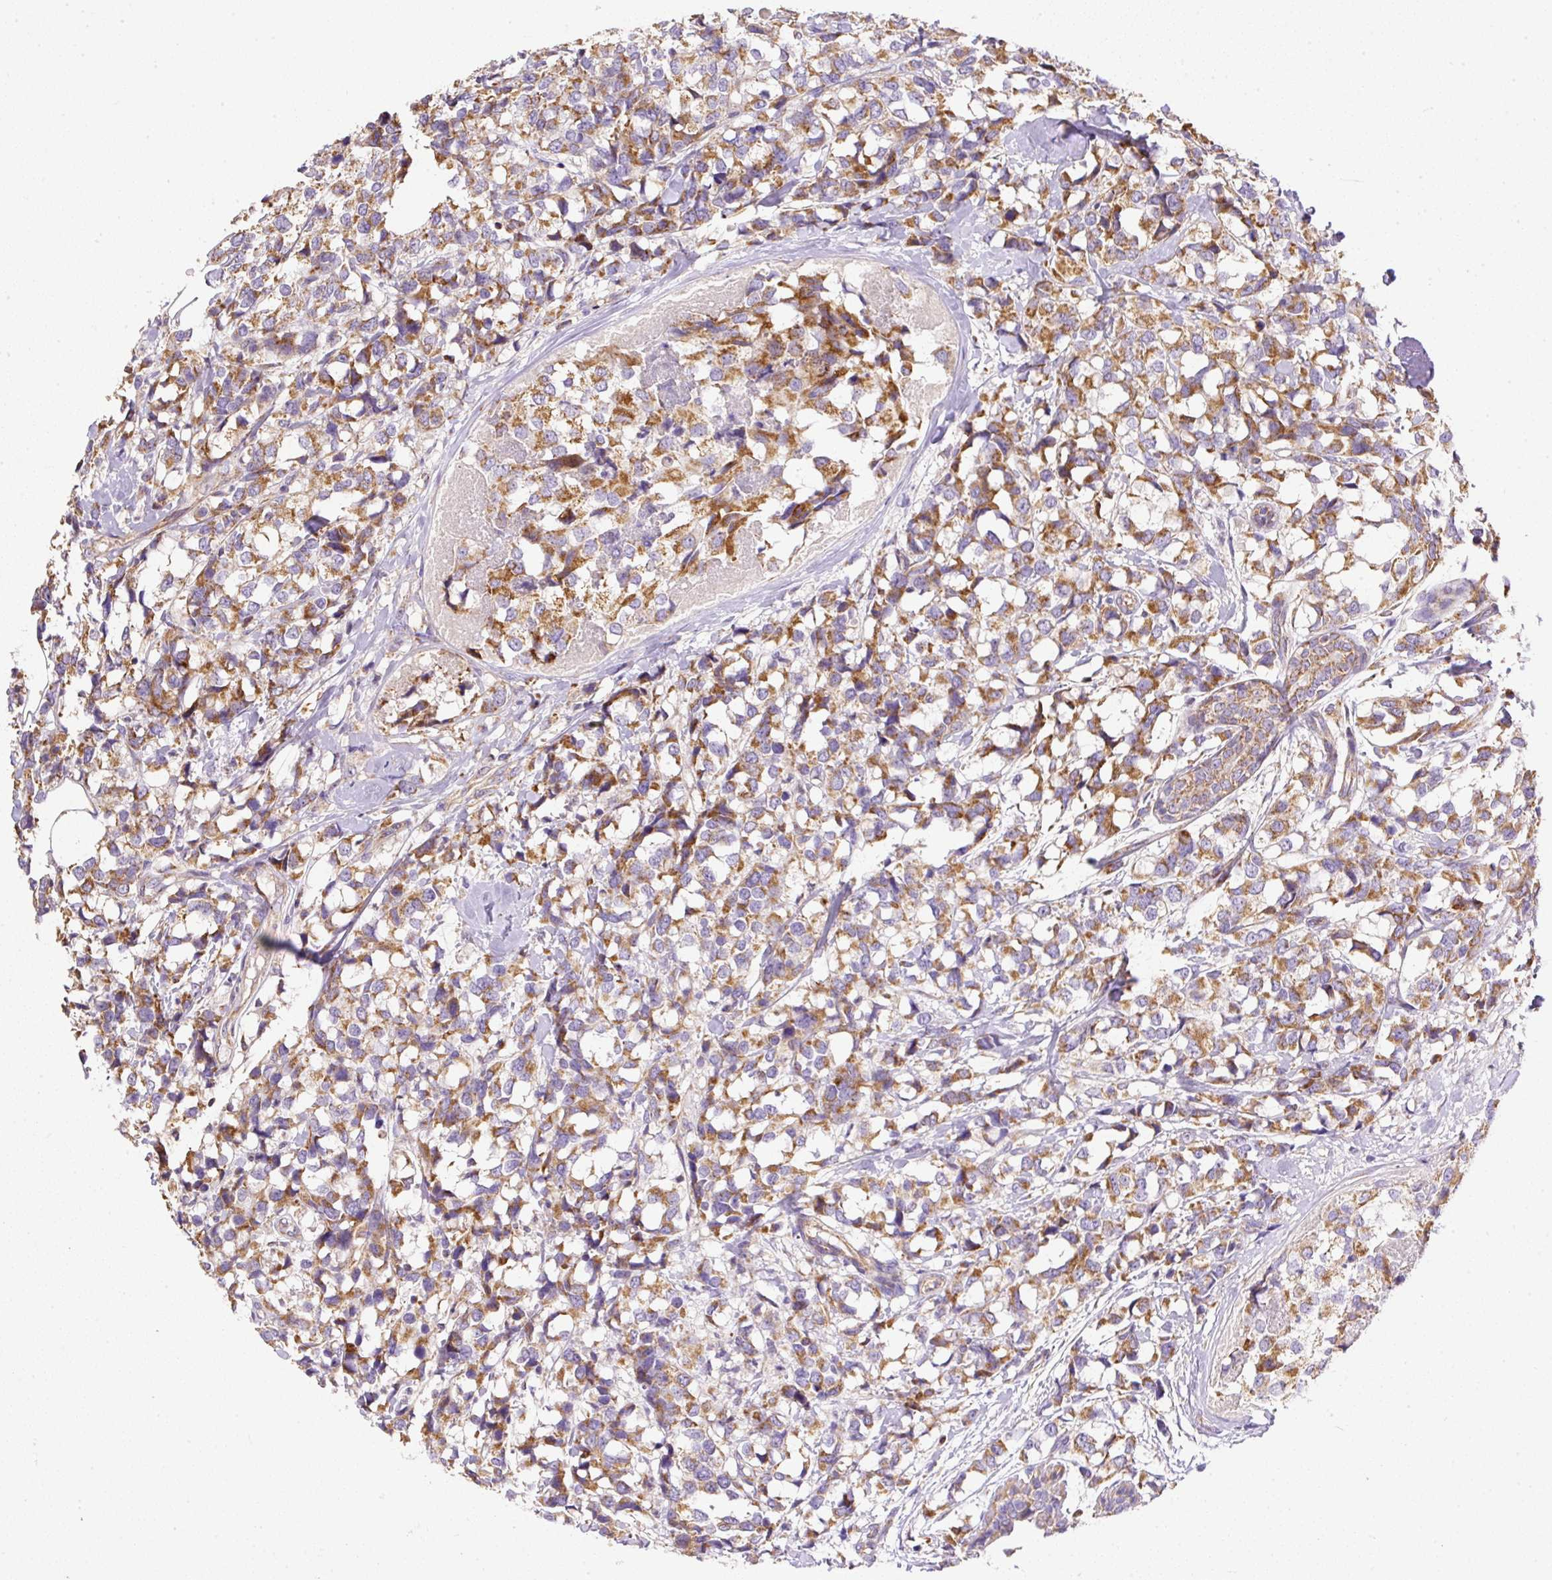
{"staining": {"intensity": "moderate", "quantity": ">75%", "location": "cytoplasmic/membranous"}, "tissue": "breast cancer", "cell_type": "Tumor cells", "image_type": "cancer", "snomed": [{"axis": "morphology", "description": "Lobular carcinoma"}, {"axis": "topography", "description": "Breast"}], "caption": "This image exhibits immunohistochemistry staining of human breast cancer, with medium moderate cytoplasmic/membranous staining in about >75% of tumor cells.", "gene": "NDUFAF2", "patient": {"sex": "female", "age": 59}}